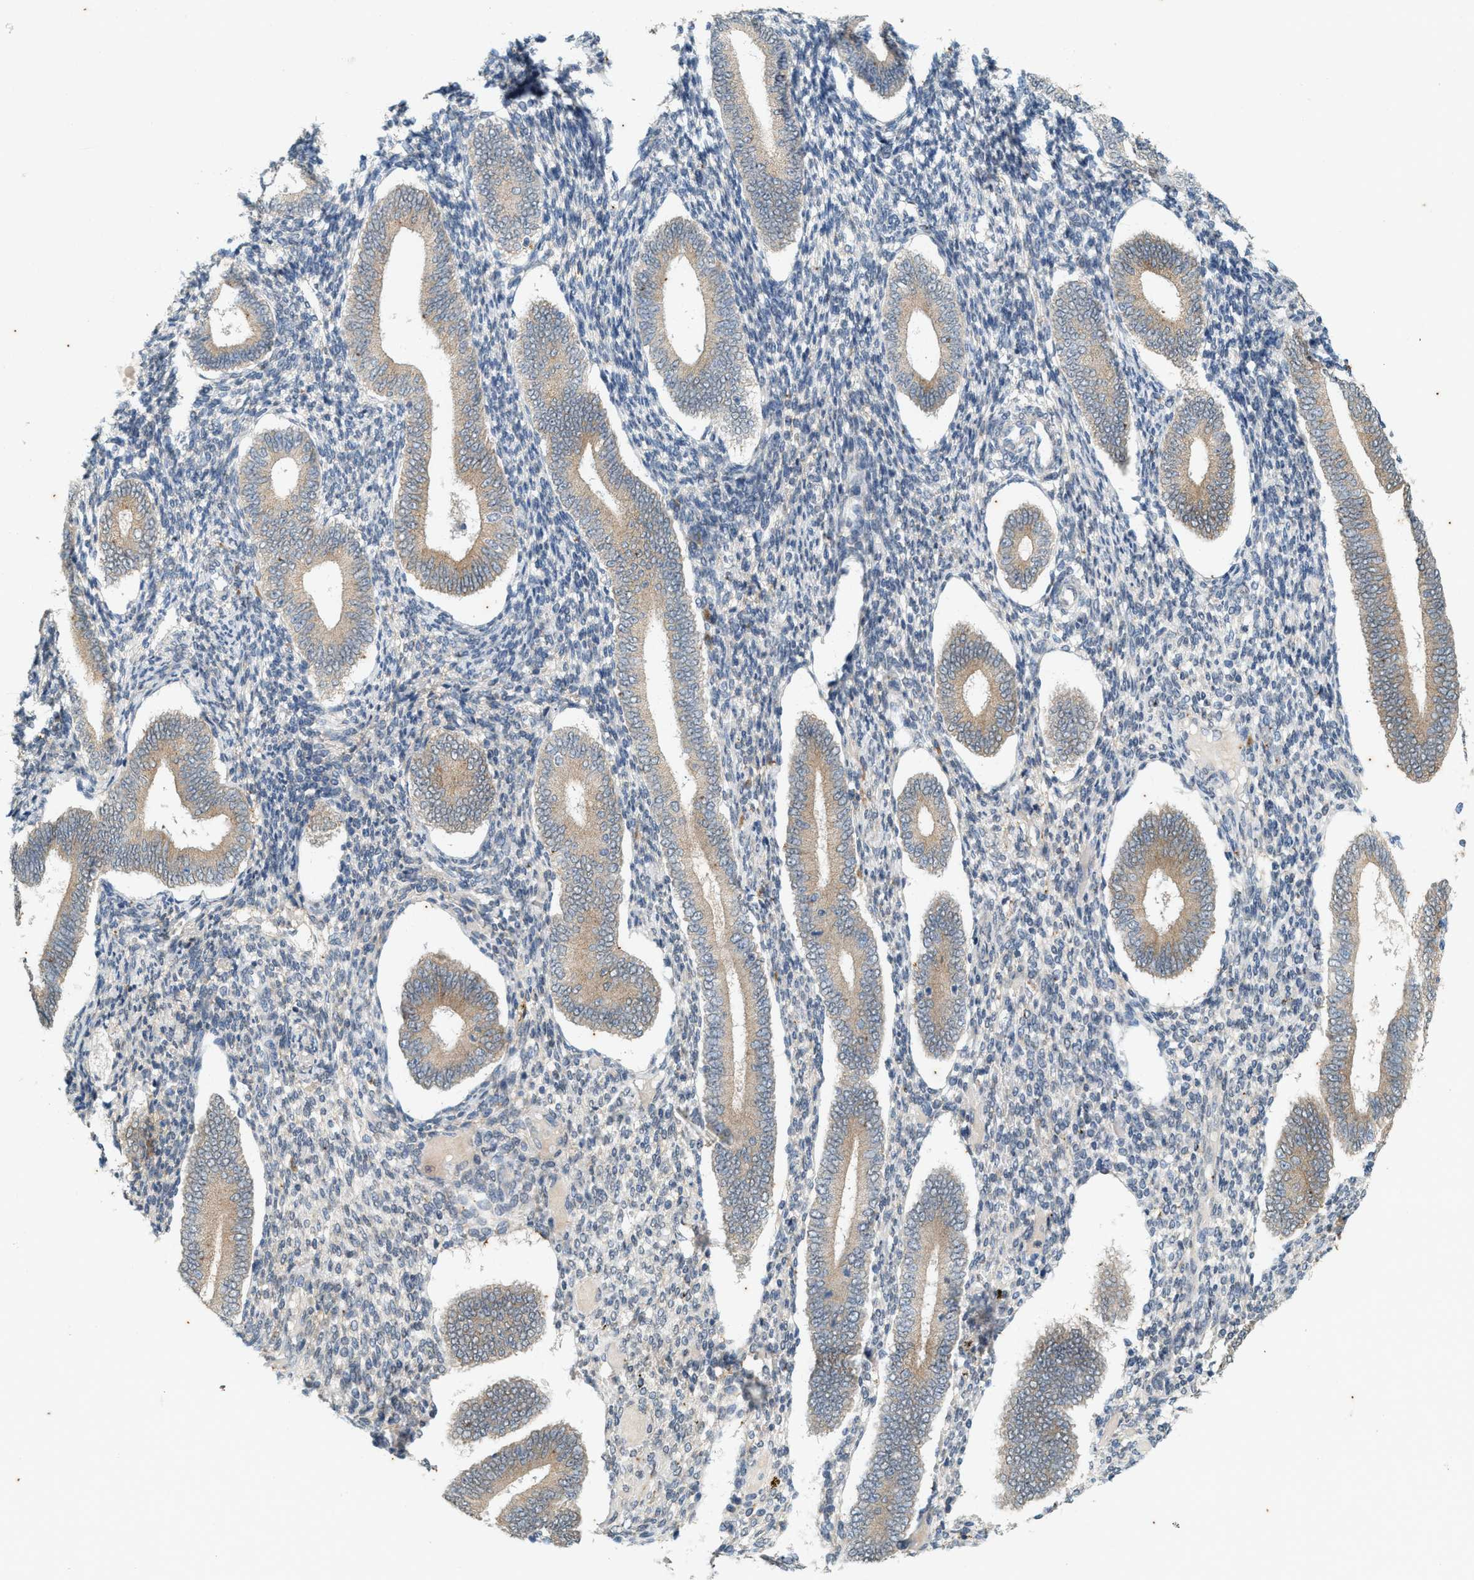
{"staining": {"intensity": "negative", "quantity": "none", "location": "none"}, "tissue": "endometrium", "cell_type": "Cells in endometrial stroma", "image_type": "normal", "snomed": [{"axis": "morphology", "description": "Normal tissue, NOS"}, {"axis": "topography", "description": "Endometrium"}], "caption": "Cells in endometrial stroma show no significant protein positivity in normal endometrium. Brightfield microscopy of IHC stained with DAB (brown) and hematoxylin (blue), captured at high magnification.", "gene": "CHPF2", "patient": {"sex": "female", "age": 42}}